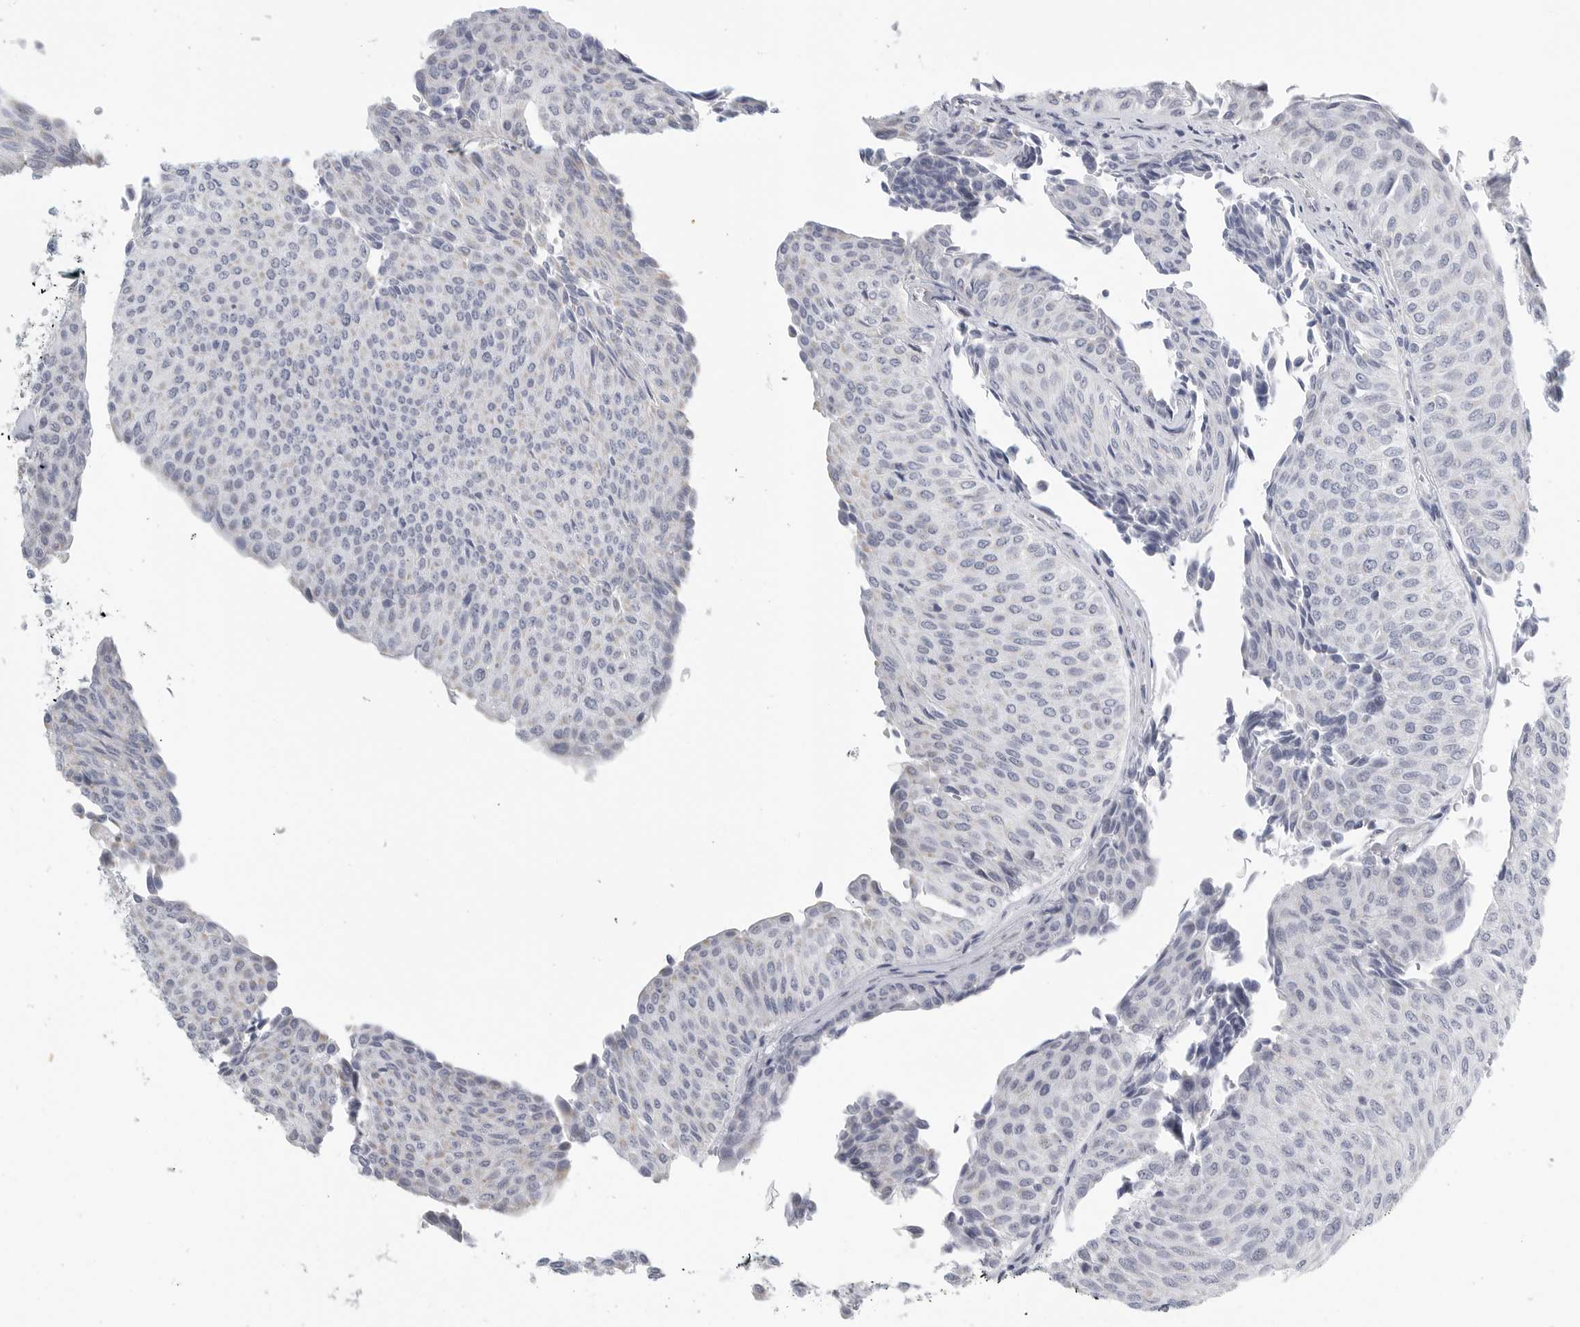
{"staining": {"intensity": "negative", "quantity": "none", "location": "none"}, "tissue": "urothelial cancer", "cell_type": "Tumor cells", "image_type": "cancer", "snomed": [{"axis": "morphology", "description": "Urothelial carcinoma, Low grade"}, {"axis": "topography", "description": "Urinary bladder"}], "caption": "The image shows no significant staining in tumor cells of urothelial cancer.", "gene": "TNR", "patient": {"sex": "male", "age": 78}}